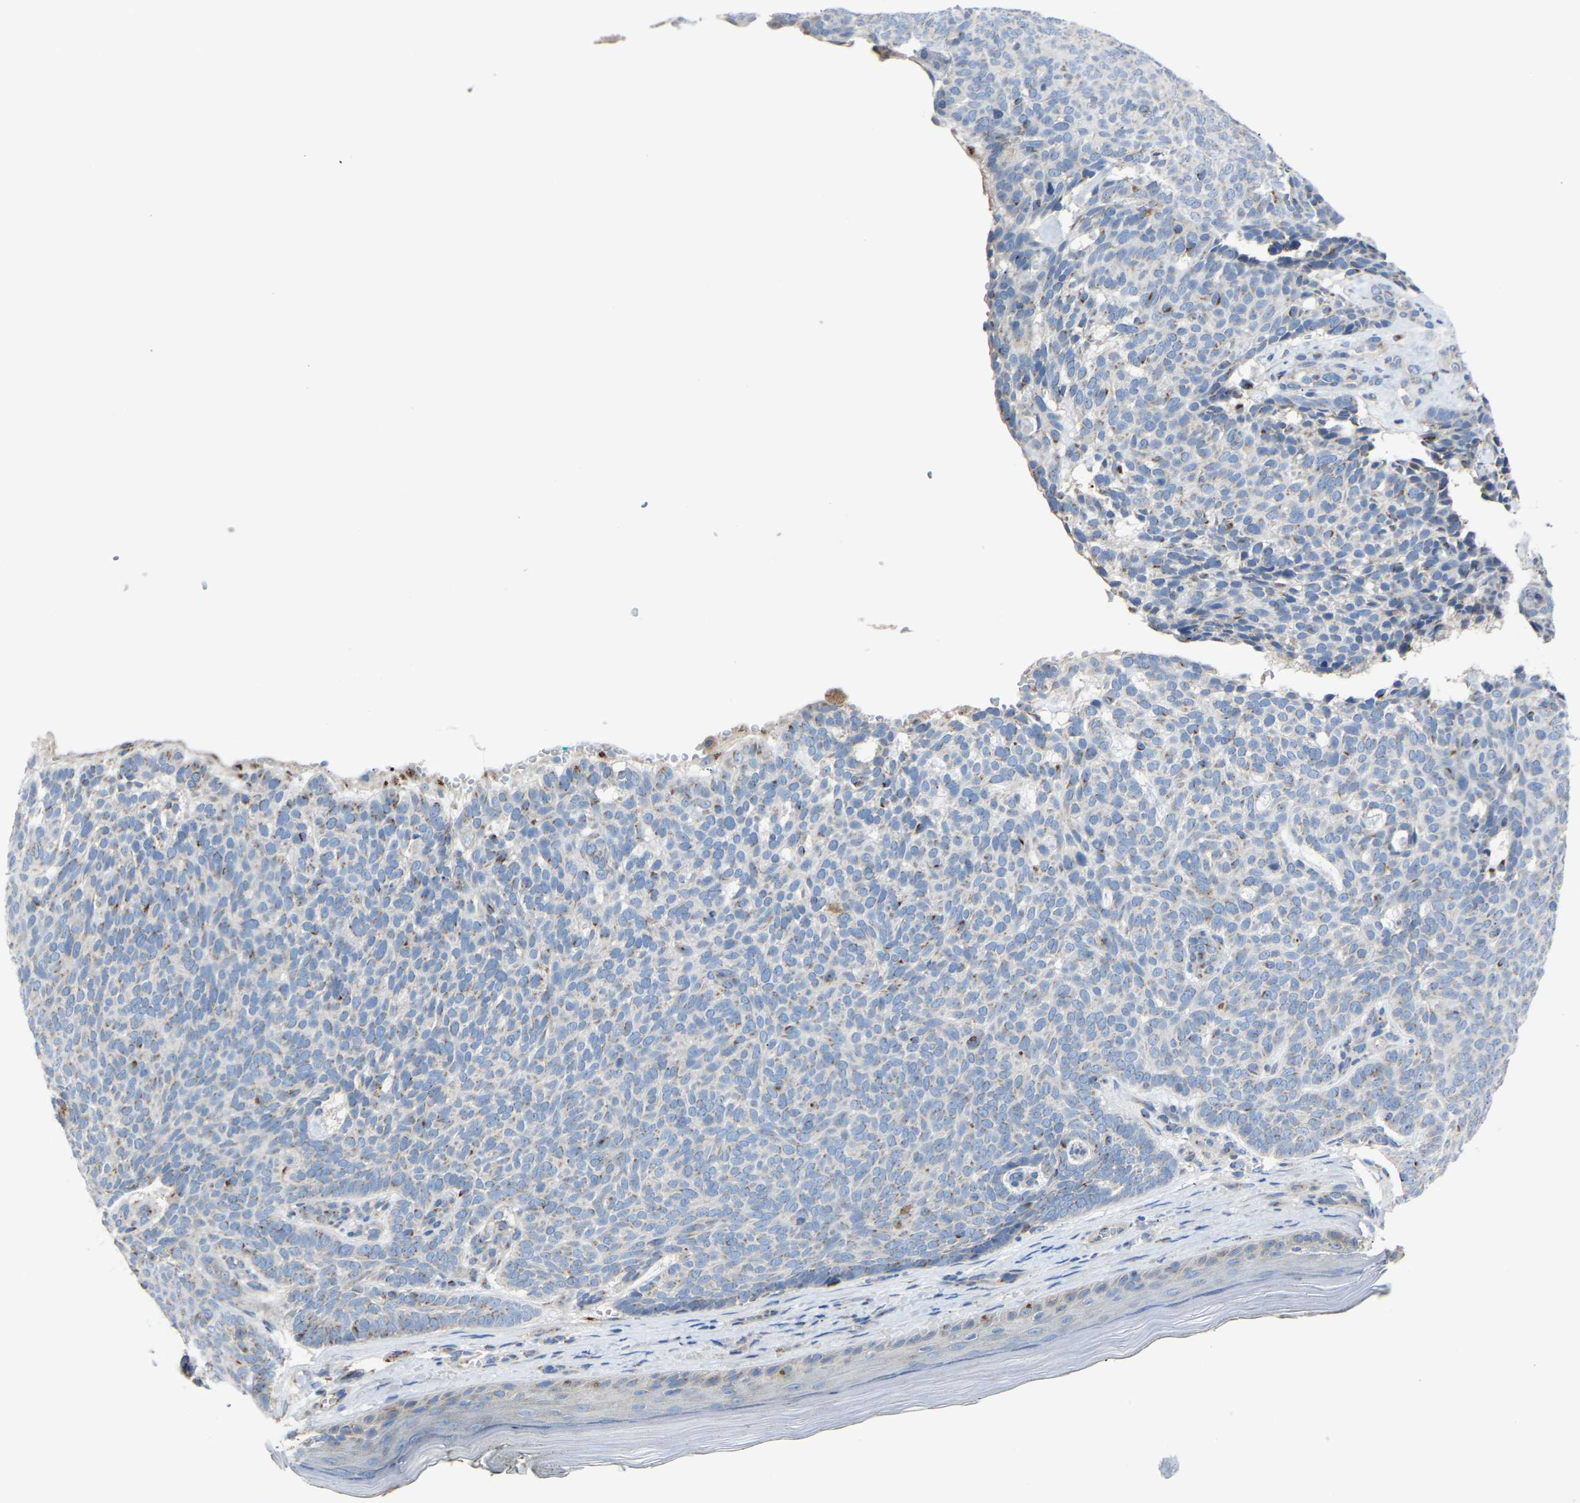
{"staining": {"intensity": "weak", "quantity": "<25%", "location": "cytoplasmic/membranous"}, "tissue": "skin cancer", "cell_type": "Tumor cells", "image_type": "cancer", "snomed": [{"axis": "morphology", "description": "Basal cell carcinoma"}, {"axis": "topography", "description": "Skin"}], "caption": "IHC photomicrograph of neoplastic tissue: basal cell carcinoma (skin) stained with DAB (3,3'-diaminobenzidine) displays no significant protein staining in tumor cells.", "gene": "CANT1", "patient": {"sex": "male", "age": 61}}